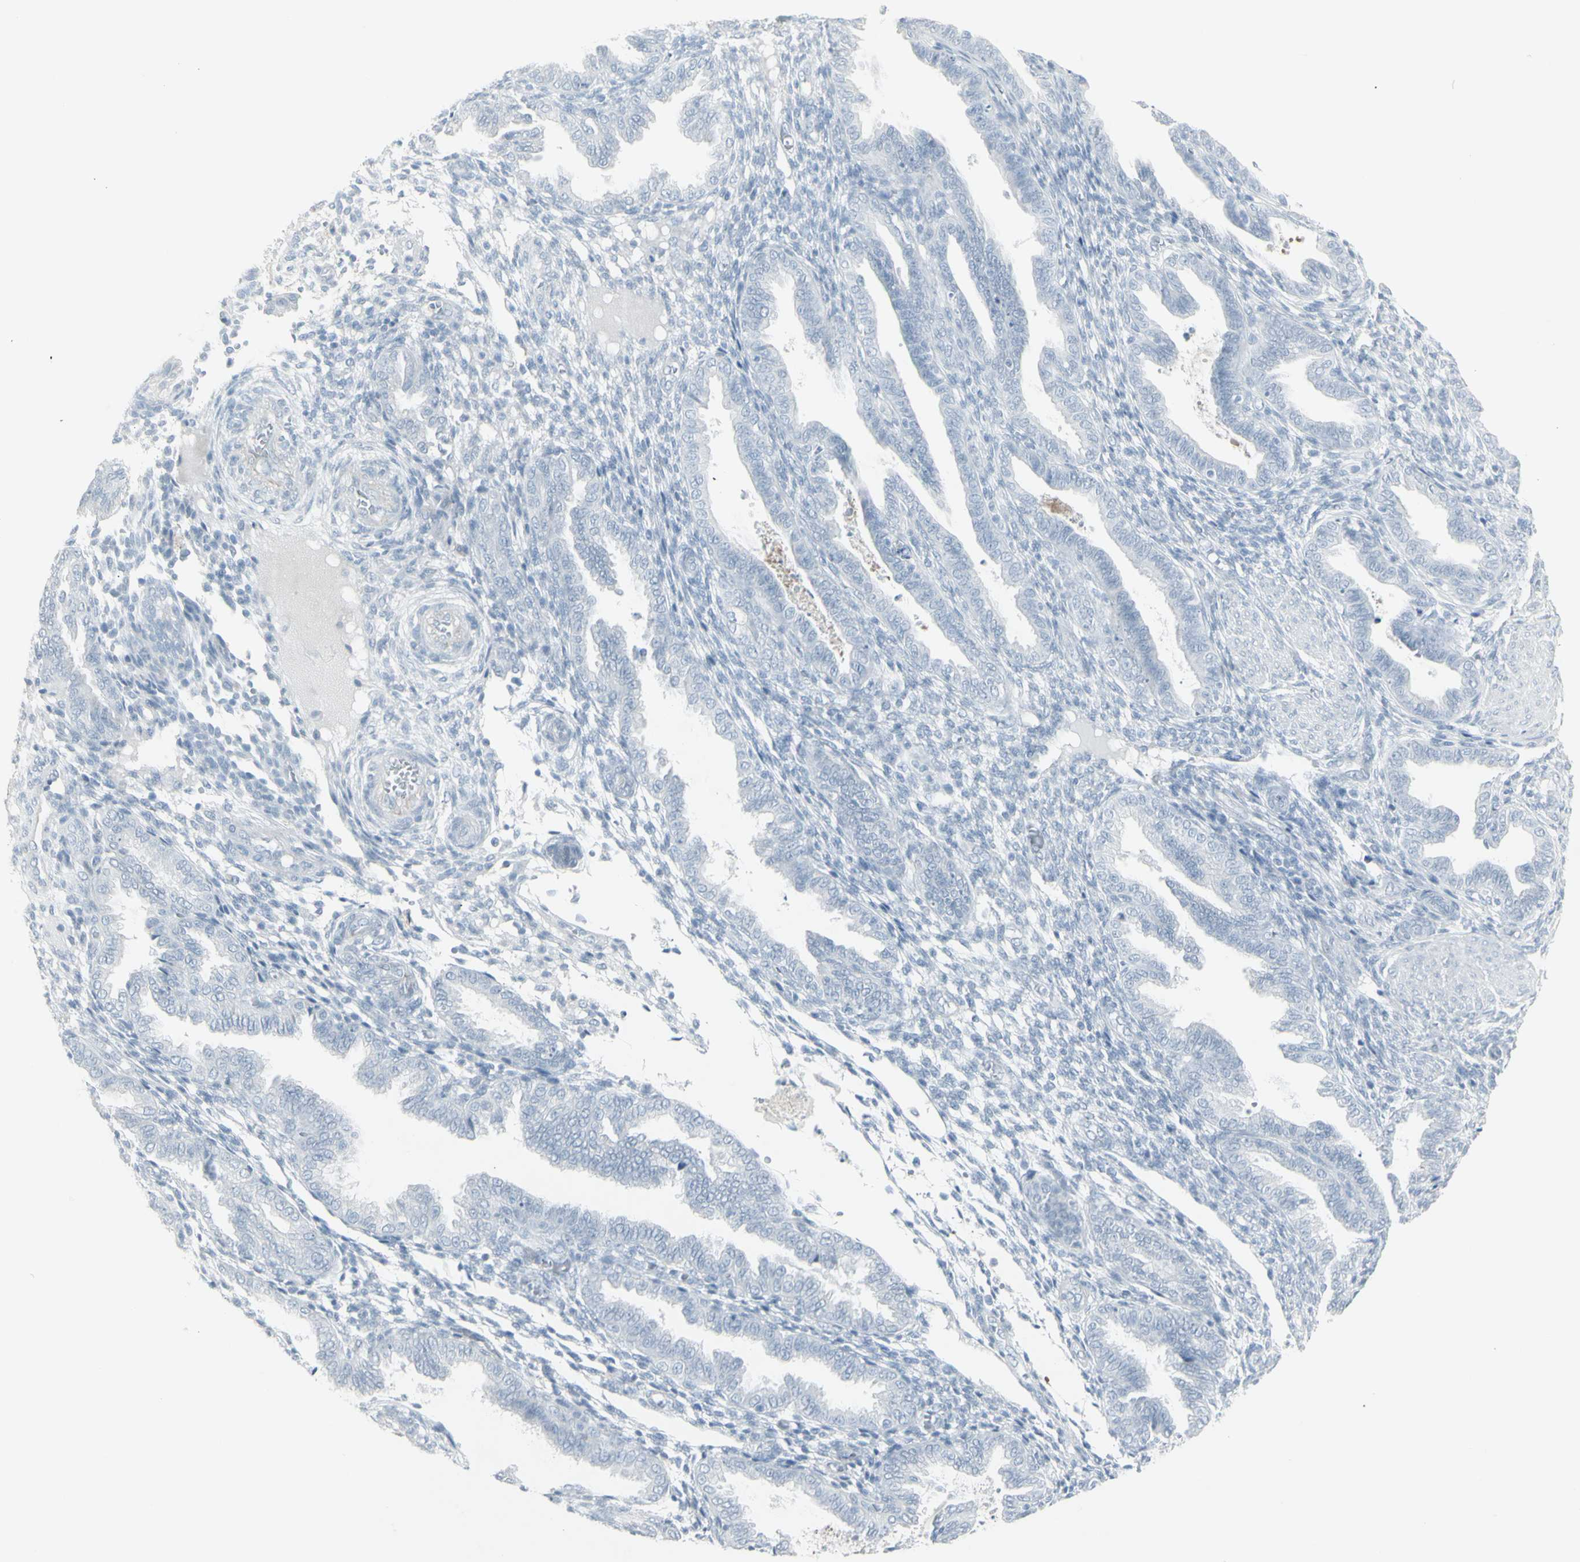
{"staining": {"intensity": "negative", "quantity": "none", "location": "none"}, "tissue": "endometrium", "cell_type": "Cells in endometrial stroma", "image_type": "normal", "snomed": [{"axis": "morphology", "description": "Normal tissue, NOS"}, {"axis": "topography", "description": "Endometrium"}], "caption": "Image shows no significant protein expression in cells in endometrial stroma of normal endometrium.", "gene": "YBX2", "patient": {"sex": "female", "age": 33}}